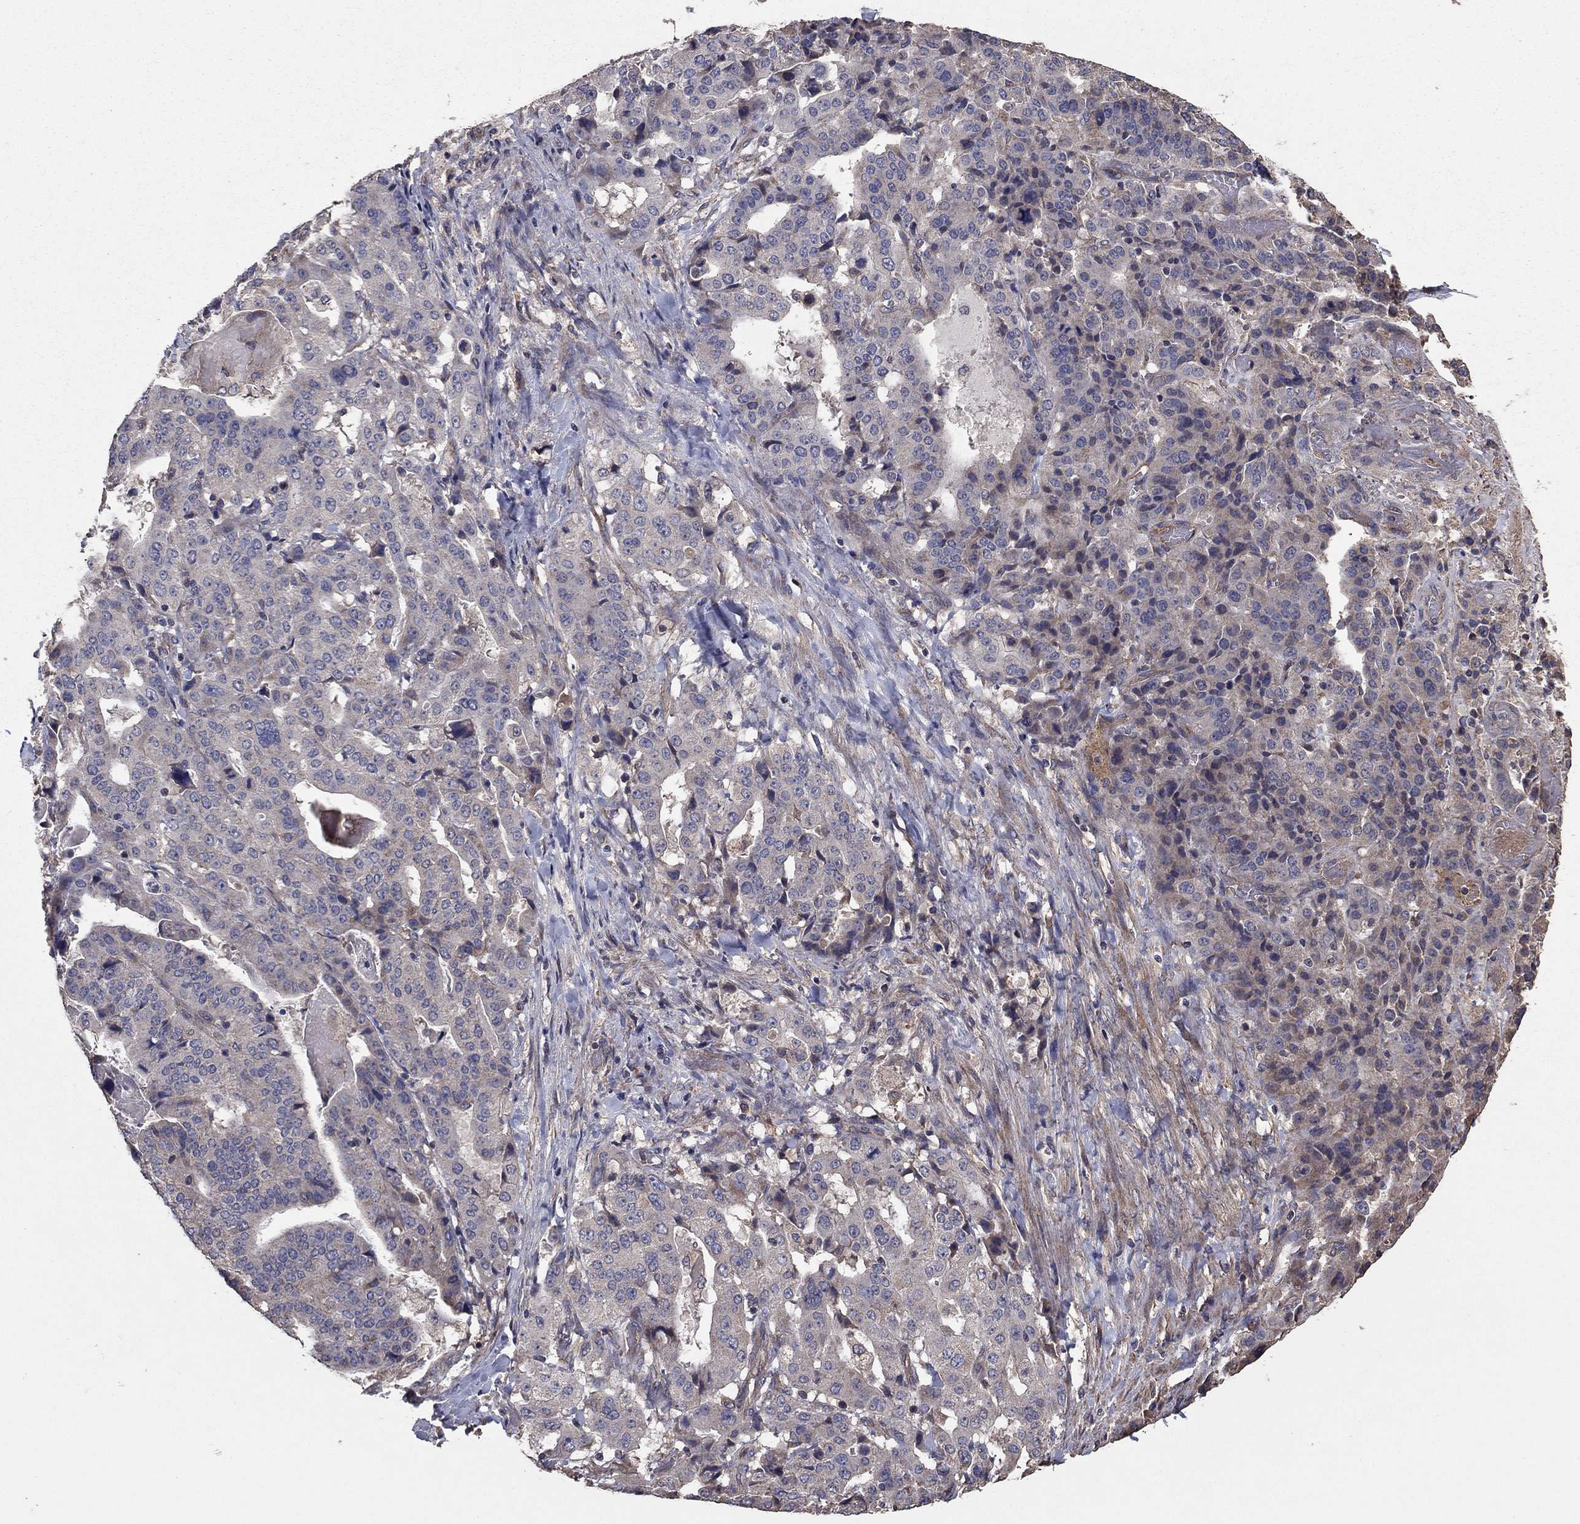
{"staining": {"intensity": "negative", "quantity": "none", "location": "none"}, "tissue": "stomach cancer", "cell_type": "Tumor cells", "image_type": "cancer", "snomed": [{"axis": "morphology", "description": "Adenocarcinoma, NOS"}, {"axis": "topography", "description": "Stomach"}], "caption": "This is an IHC histopathology image of adenocarcinoma (stomach). There is no staining in tumor cells.", "gene": "FLT4", "patient": {"sex": "male", "age": 48}}